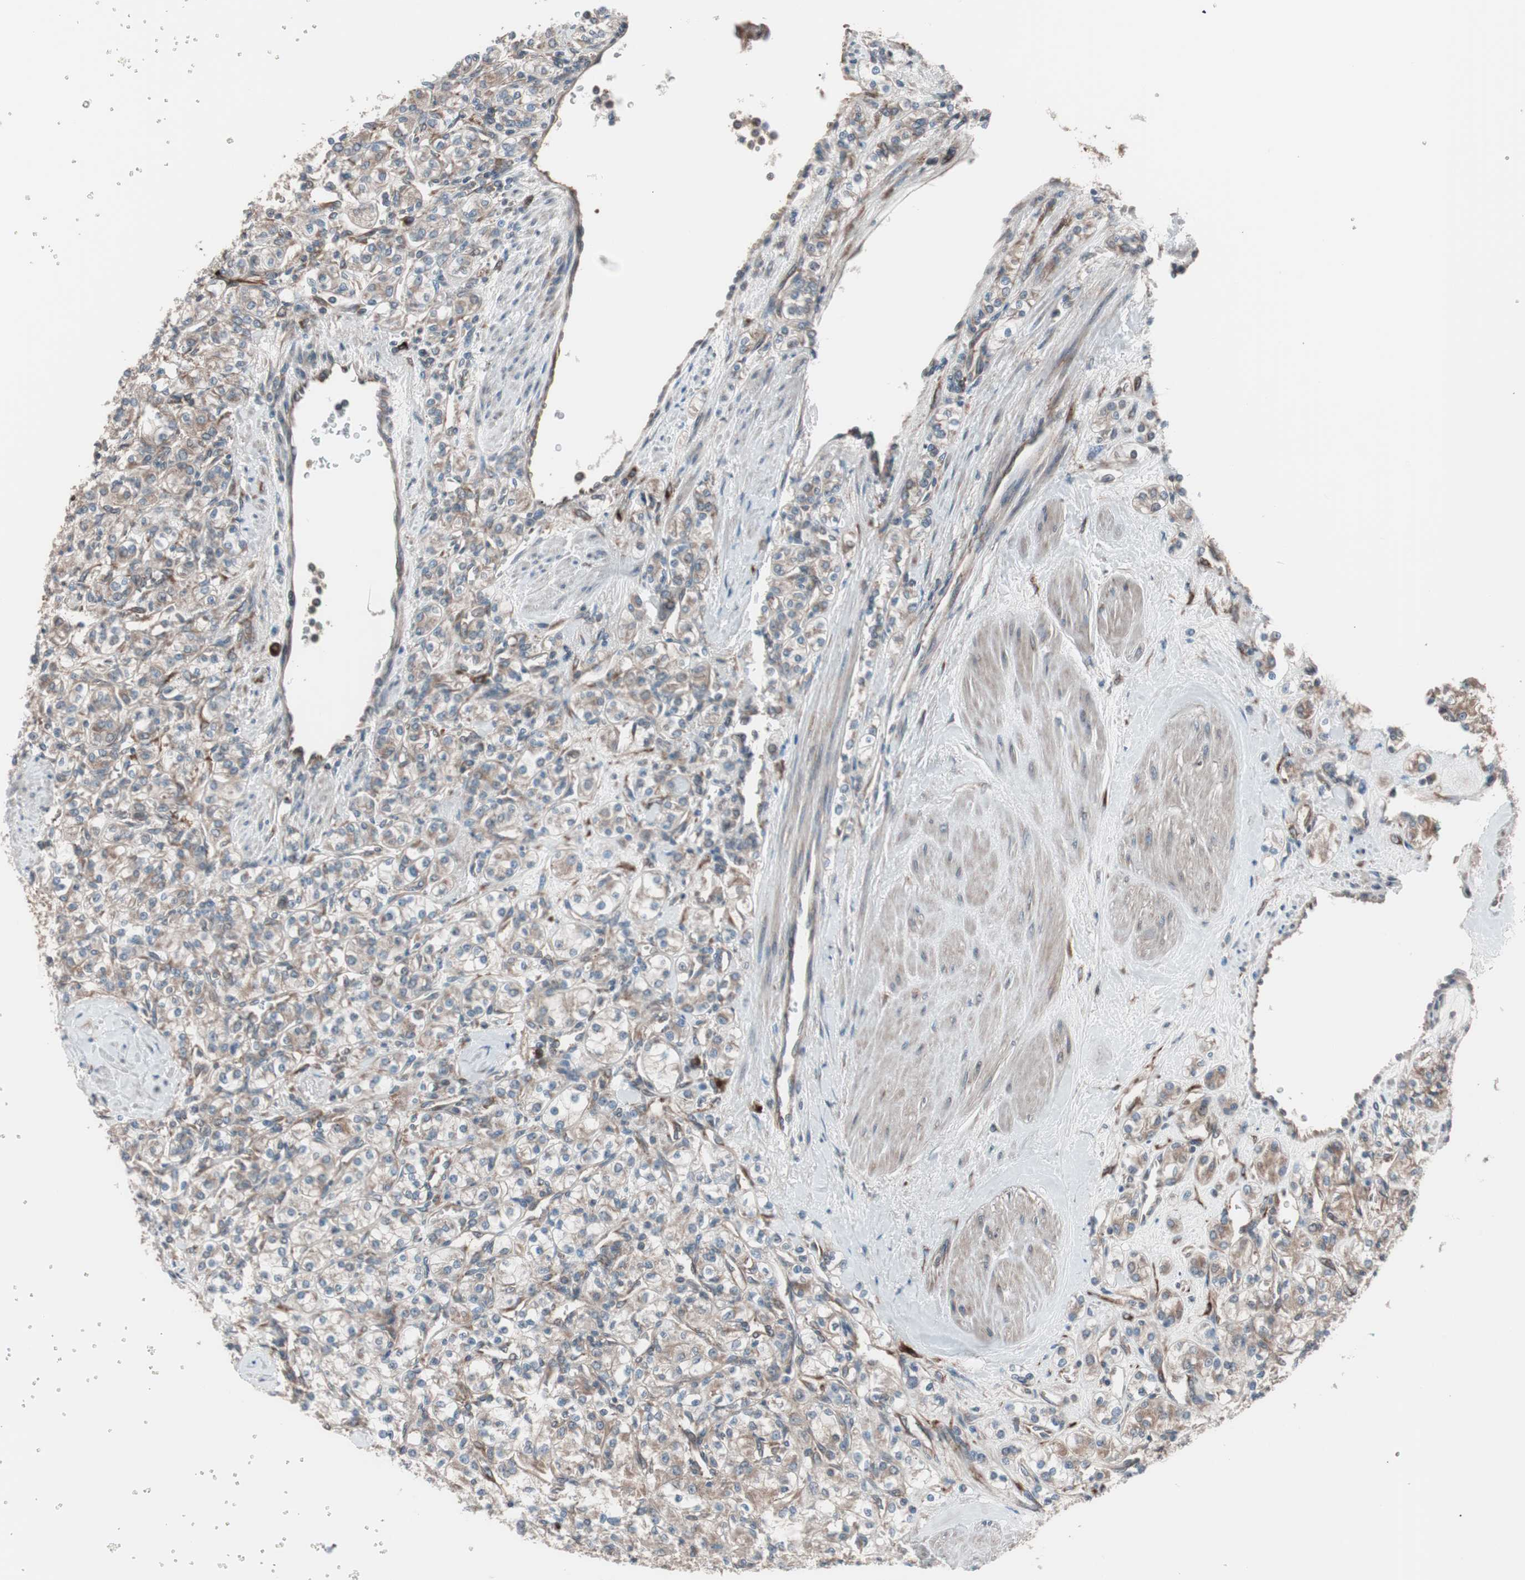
{"staining": {"intensity": "moderate", "quantity": "25%-75%", "location": "cytoplasmic/membranous"}, "tissue": "renal cancer", "cell_type": "Tumor cells", "image_type": "cancer", "snomed": [{"axis": "morphology", "description": "Adenocarcinoma, NOS"}, {"axis": "topography", "description": "Kidney"}], "caption": "Brown immunohistochemical staining in human renal adenocarcinoma exhibits moderate cytoplasmic/membranous positivity in about 25%-75% of tumor cells. (Stains: DAB (3,3'-diaminobenzidine) in brown, nuclei in blue, Microscopy: brightfield microscopy at high magnification).", "gene": "SEC31A", "patient": {"sex": "male", "age": 77}}